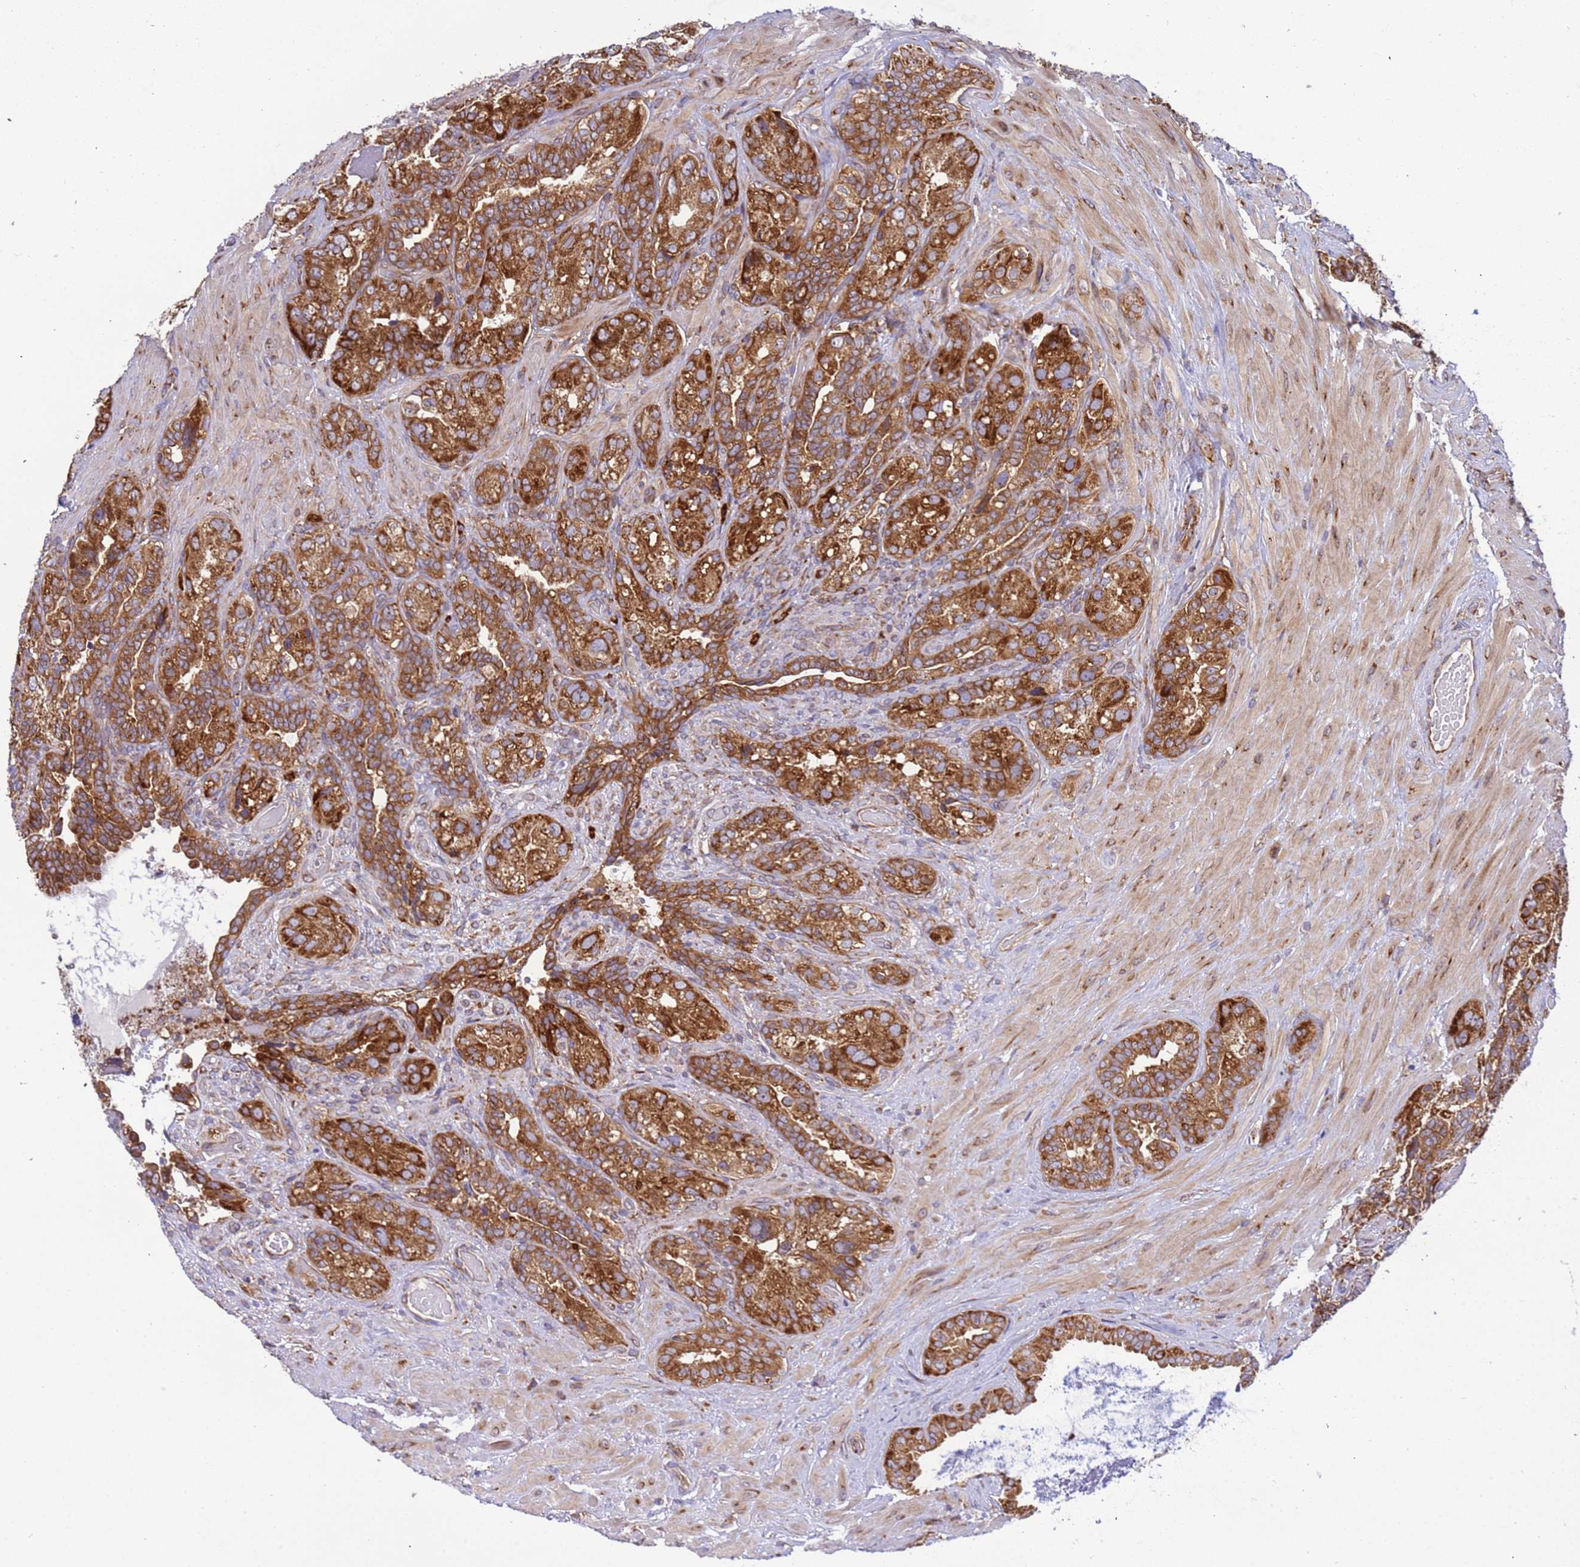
{"staining": {"intensity": "strong", "quantity": ">75%", "location": "cytoplasmic/membranous"}, "tissue": "seminal vesicle", "cell_type": "Glandular cells", "image_type": "normal", "snomed": [{"axis": "morphology", "description": "Normal tissue, NOS"}, {"axis": "topography", "description": "Seminal veicle"}, {"axis": "topography", "description": "Peripheral nerve tissue"}], "caption": "Glandular cells reveal strong cytoplasmic/membranous staining in approximately >75% of cells in unremarkable seminal vesicle. (Stains: DAB (3,3'-diaminobenzidine) in brown, nuclei in blue, Microscopy: brightfield microscopy at high magnification).", "gene": "RPL36", "patient": {"sex": "male", "age": 67}}